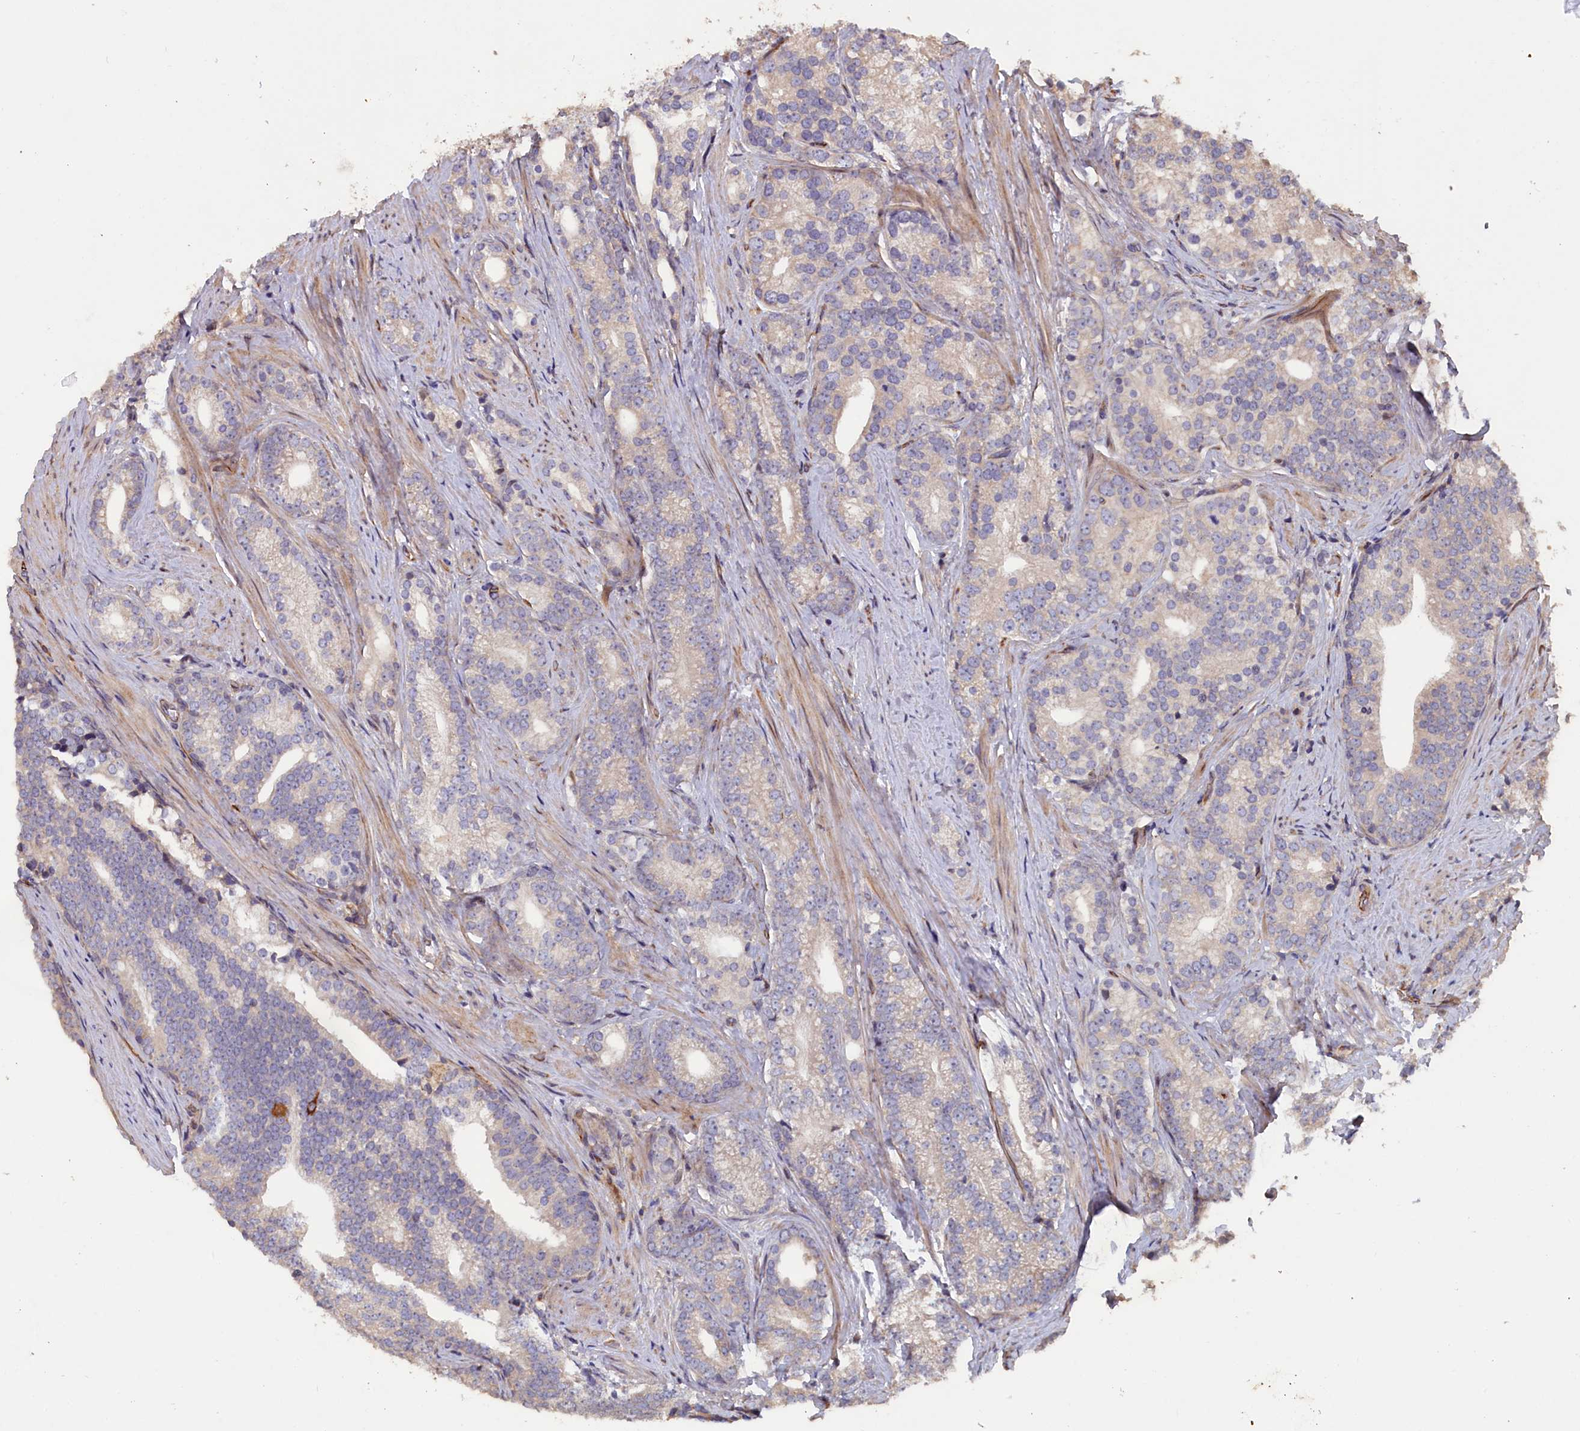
{"staining": {"intensity": "weak", "quantity": "<25%", "location": "cytoplasmic/membranous"}, "tissue": "prostate cancer", "cell_type": "Tumor cells", "image_type": "cancer", "snomed": [{"axis": "morphology", "description": "Adenocarcinoma, Low grade"}, {"axis": "topography", "description": "Prostate"}], "caption": "This is an IHC micrograph of human low-grade adenocarcinoma (prostate). There is no staining in tumor cells.", "gene": "GREB1L", "patient": {"sex": "male", "age": 71}}